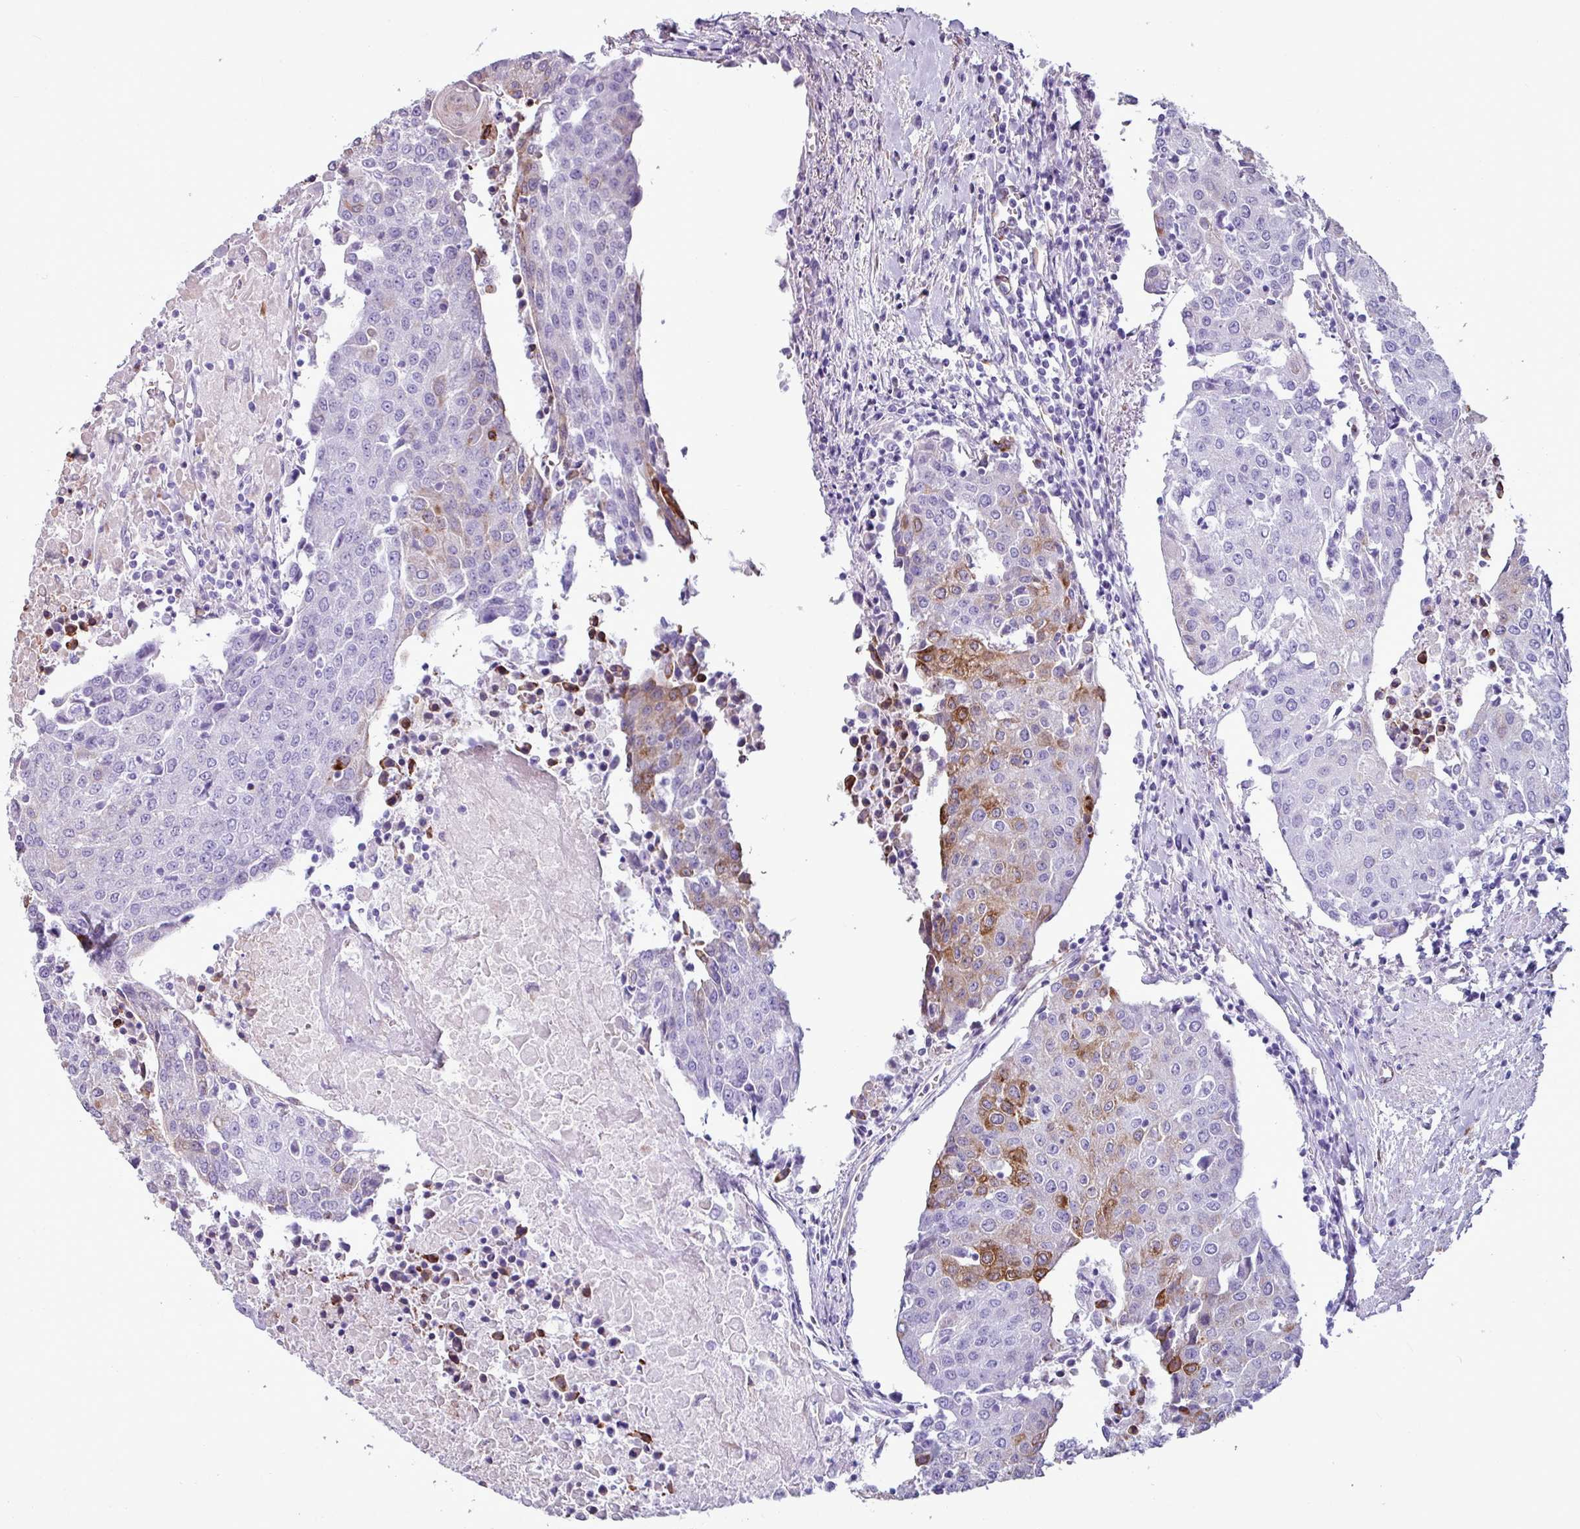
{"staining": {"intensity": "moderate", "quantity": "<25%", "location": "cytoplasmic/membranous"}, "tissue": "urothelial cancer", "cell_type": "Tumor cells", "image_type": "cancer", "snomed": [{"axis": "morphology", "description": "Urothelial carcinoma, High grade"}, {"axis": "topography", "description": "Urinary bladder"}], "caption": "High-power microscopy captured an IHC histopathology image of urothelial cancer, revealing moderate cytoplasmic/membranous expression in approximately <25% of tumor cells.", "gene": "PPP1R35", "patient": {"sex": "female", "age": 85}}